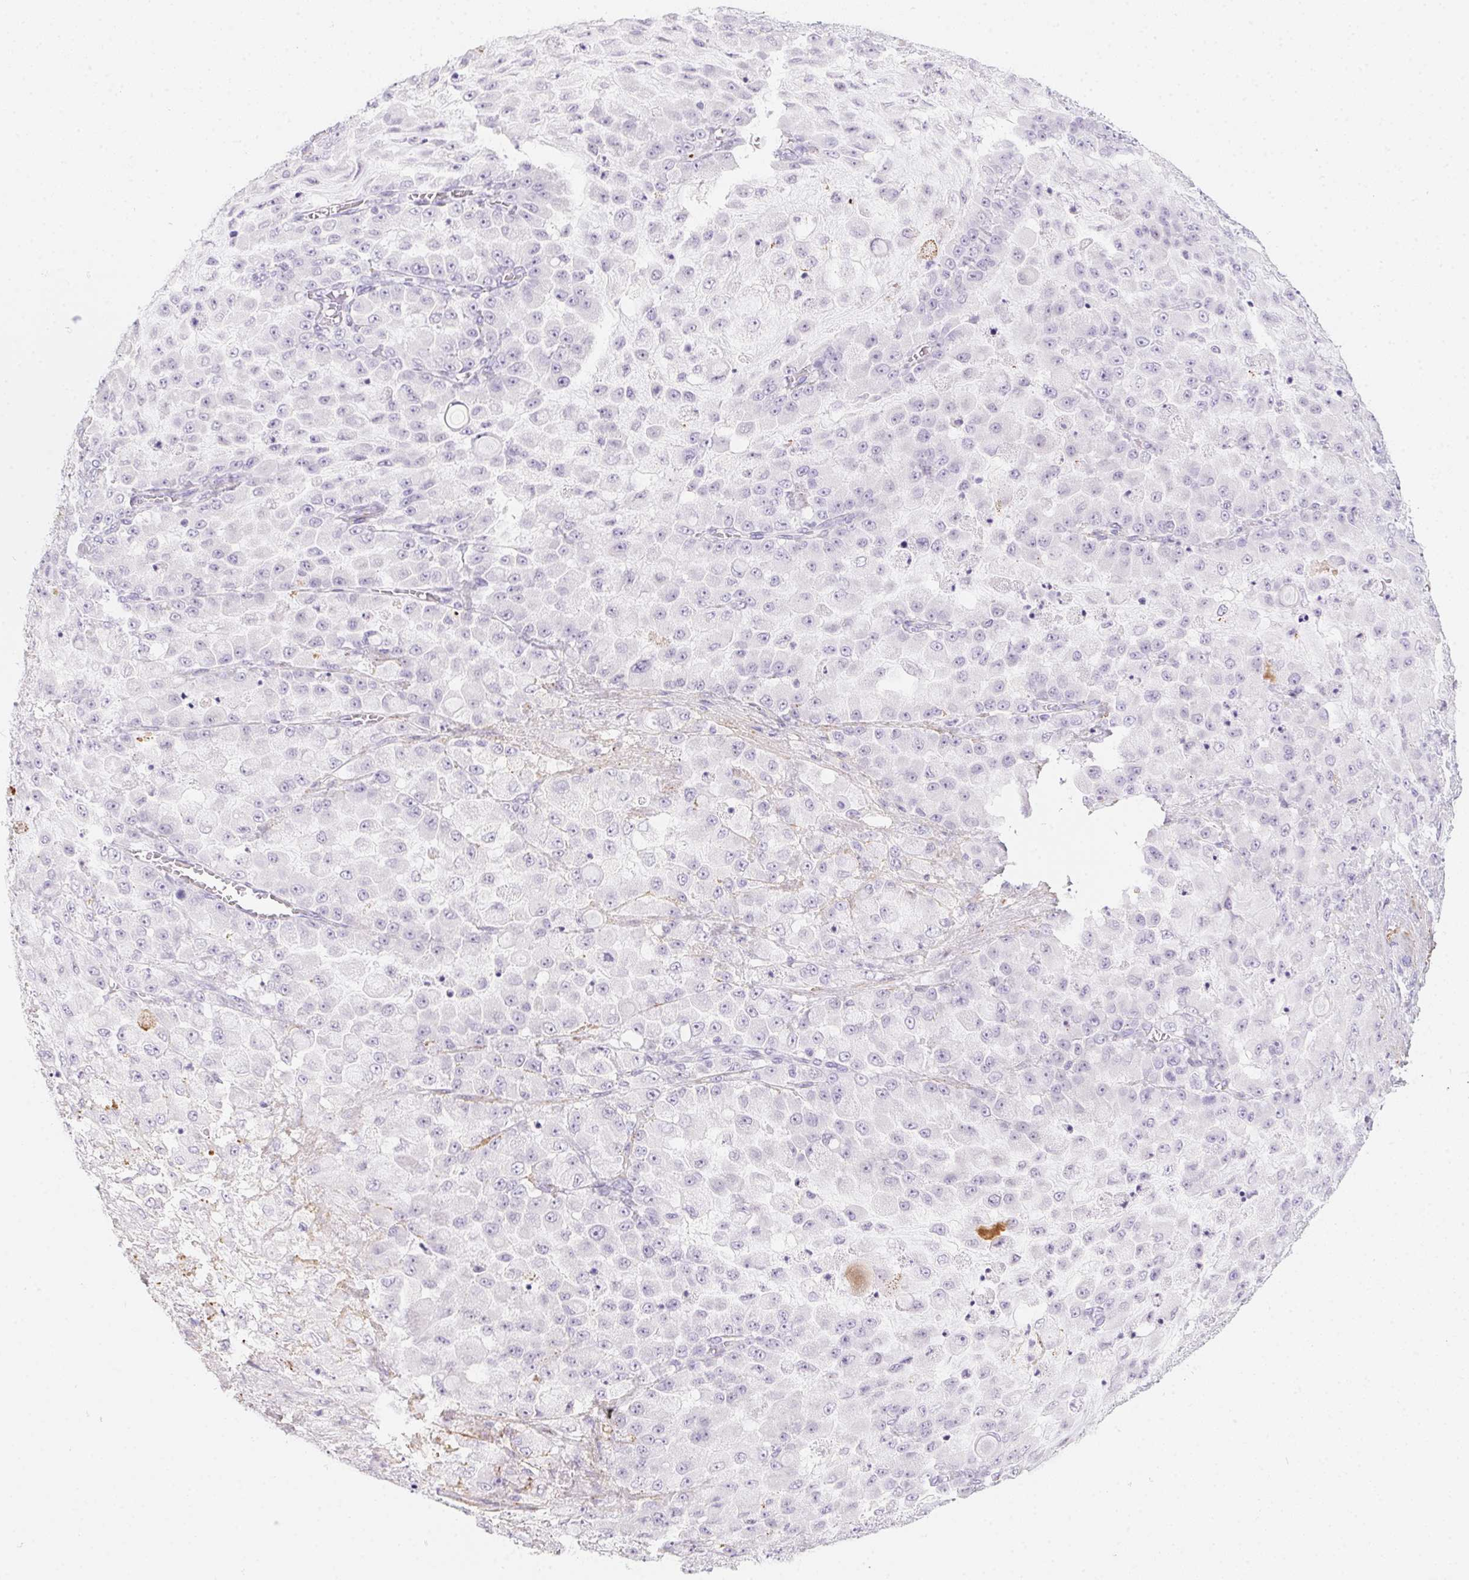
{"staining": {"intensity": "negative", "quantity": "none", "location": "none"}, "tissue": "stomach cancer", "cell_type": "Tumor cells", "image_type": "cancer", "snomed": [{"axis": "morphology", "description": "Adenocarcinoma, NOS"}, {"axis": "topography", "description": "Stomach"}], "caption": "An image of stomach cancer (adenocarcinoma) stained for a protein demonstrates no brown staining in tumor cells. The staining was performed using DAB to visualize the protein expression in brown, while the nuclei were stained in blue with hematoxylin (Magnification: 20x).", "gene": "MYL4", "patient": {"sex": "female", "age": 76}}